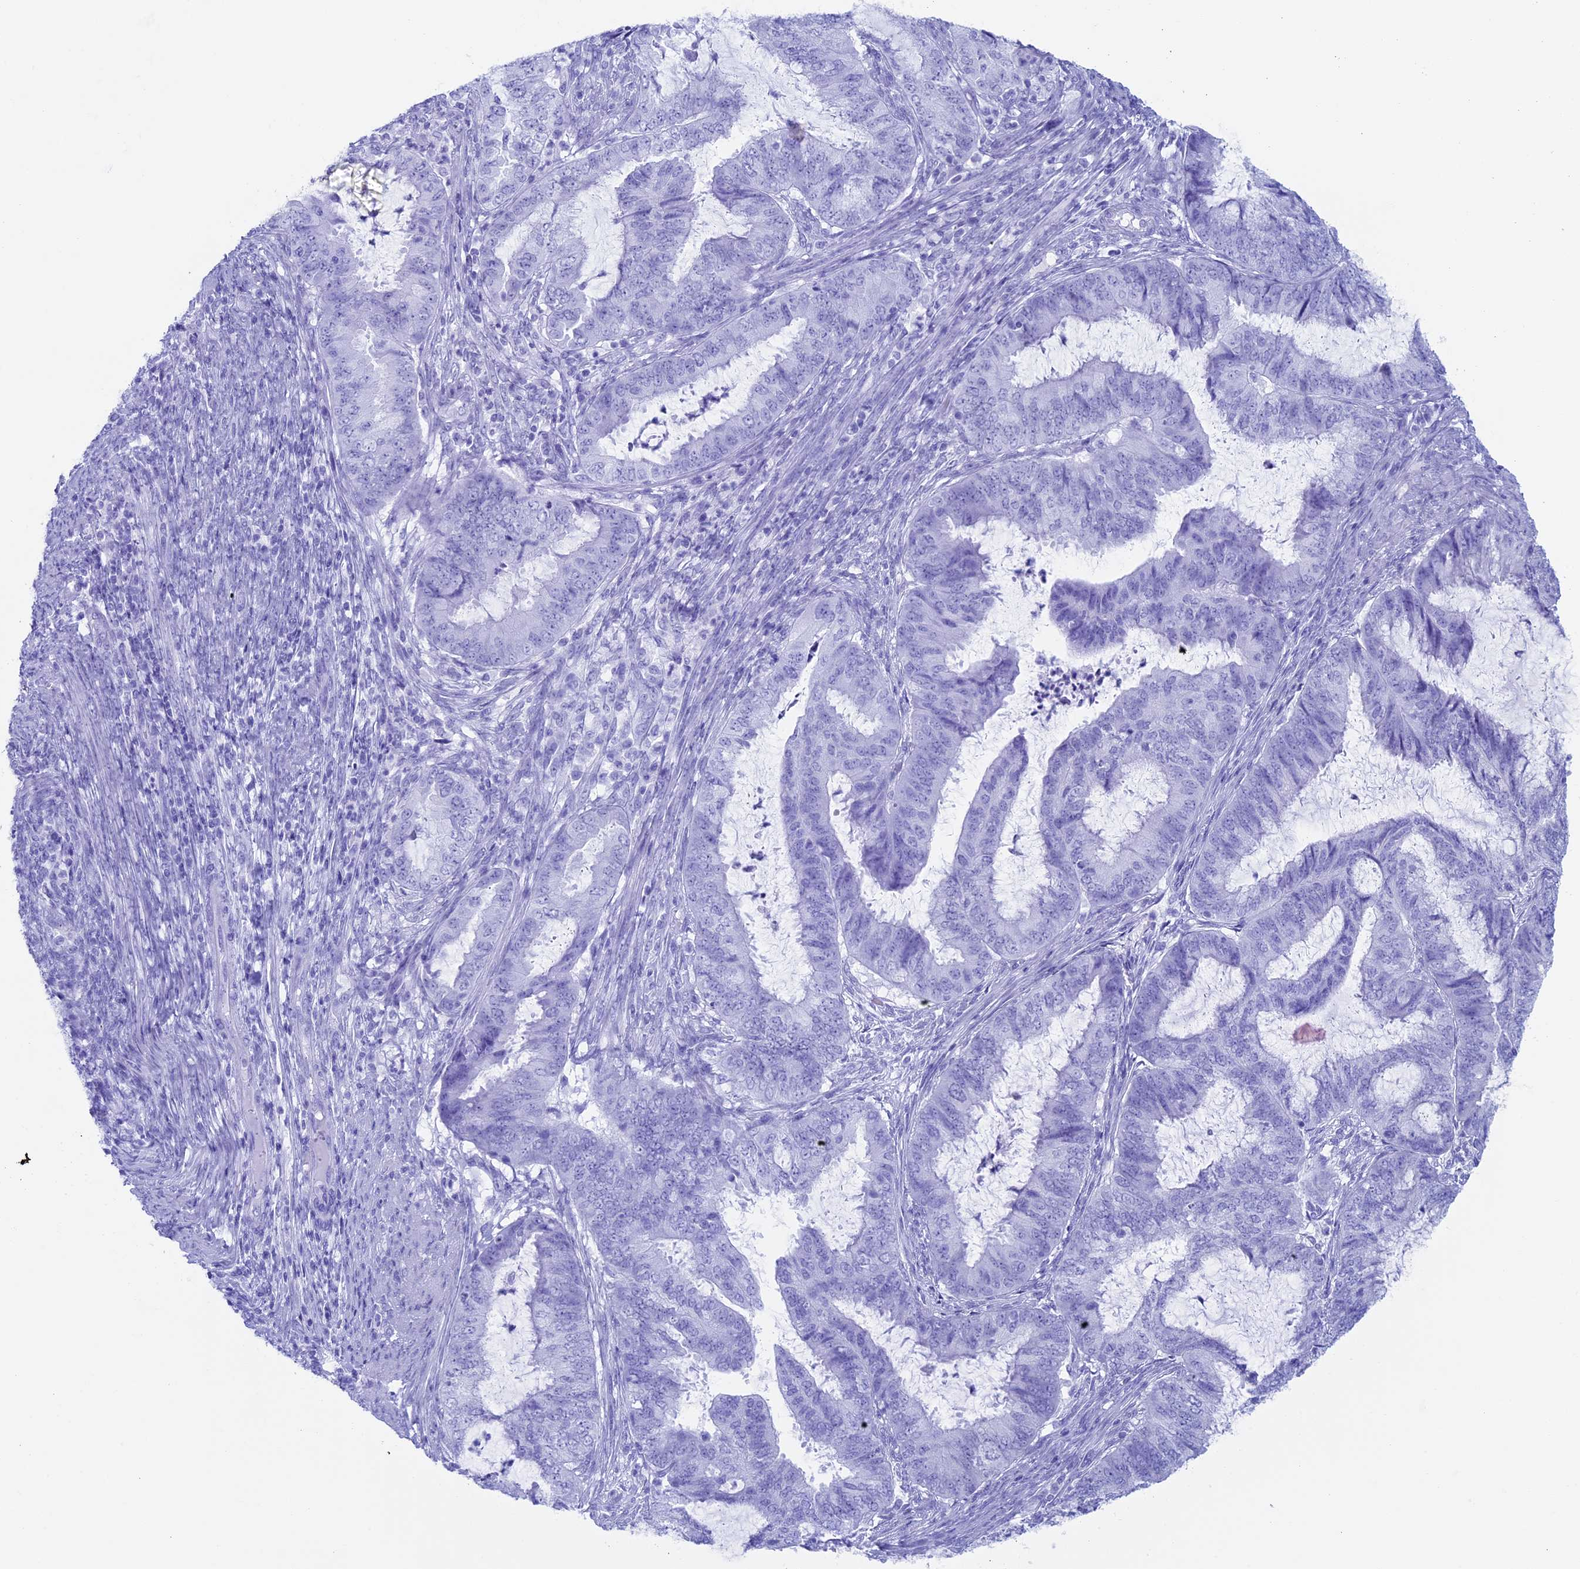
{"staining": {"intensity": "negative", "quantity": "none", "location": "none"}, "tissue": "endometrial cancer", "cell_type": "Tumor cells", "image_type": "cancer", "snomed": [{"axis": "morphology", "description": "Adenocarcinoma, NOS"}, {"axis": "topography", "description": "Endometrium"}], "caption": "DAB immunohistochemical staining of endometrial cancer exhibits no significant staining in tumor cells.", "gene": "RCCD1", "patient": {"sex": "female", "age": 51}}